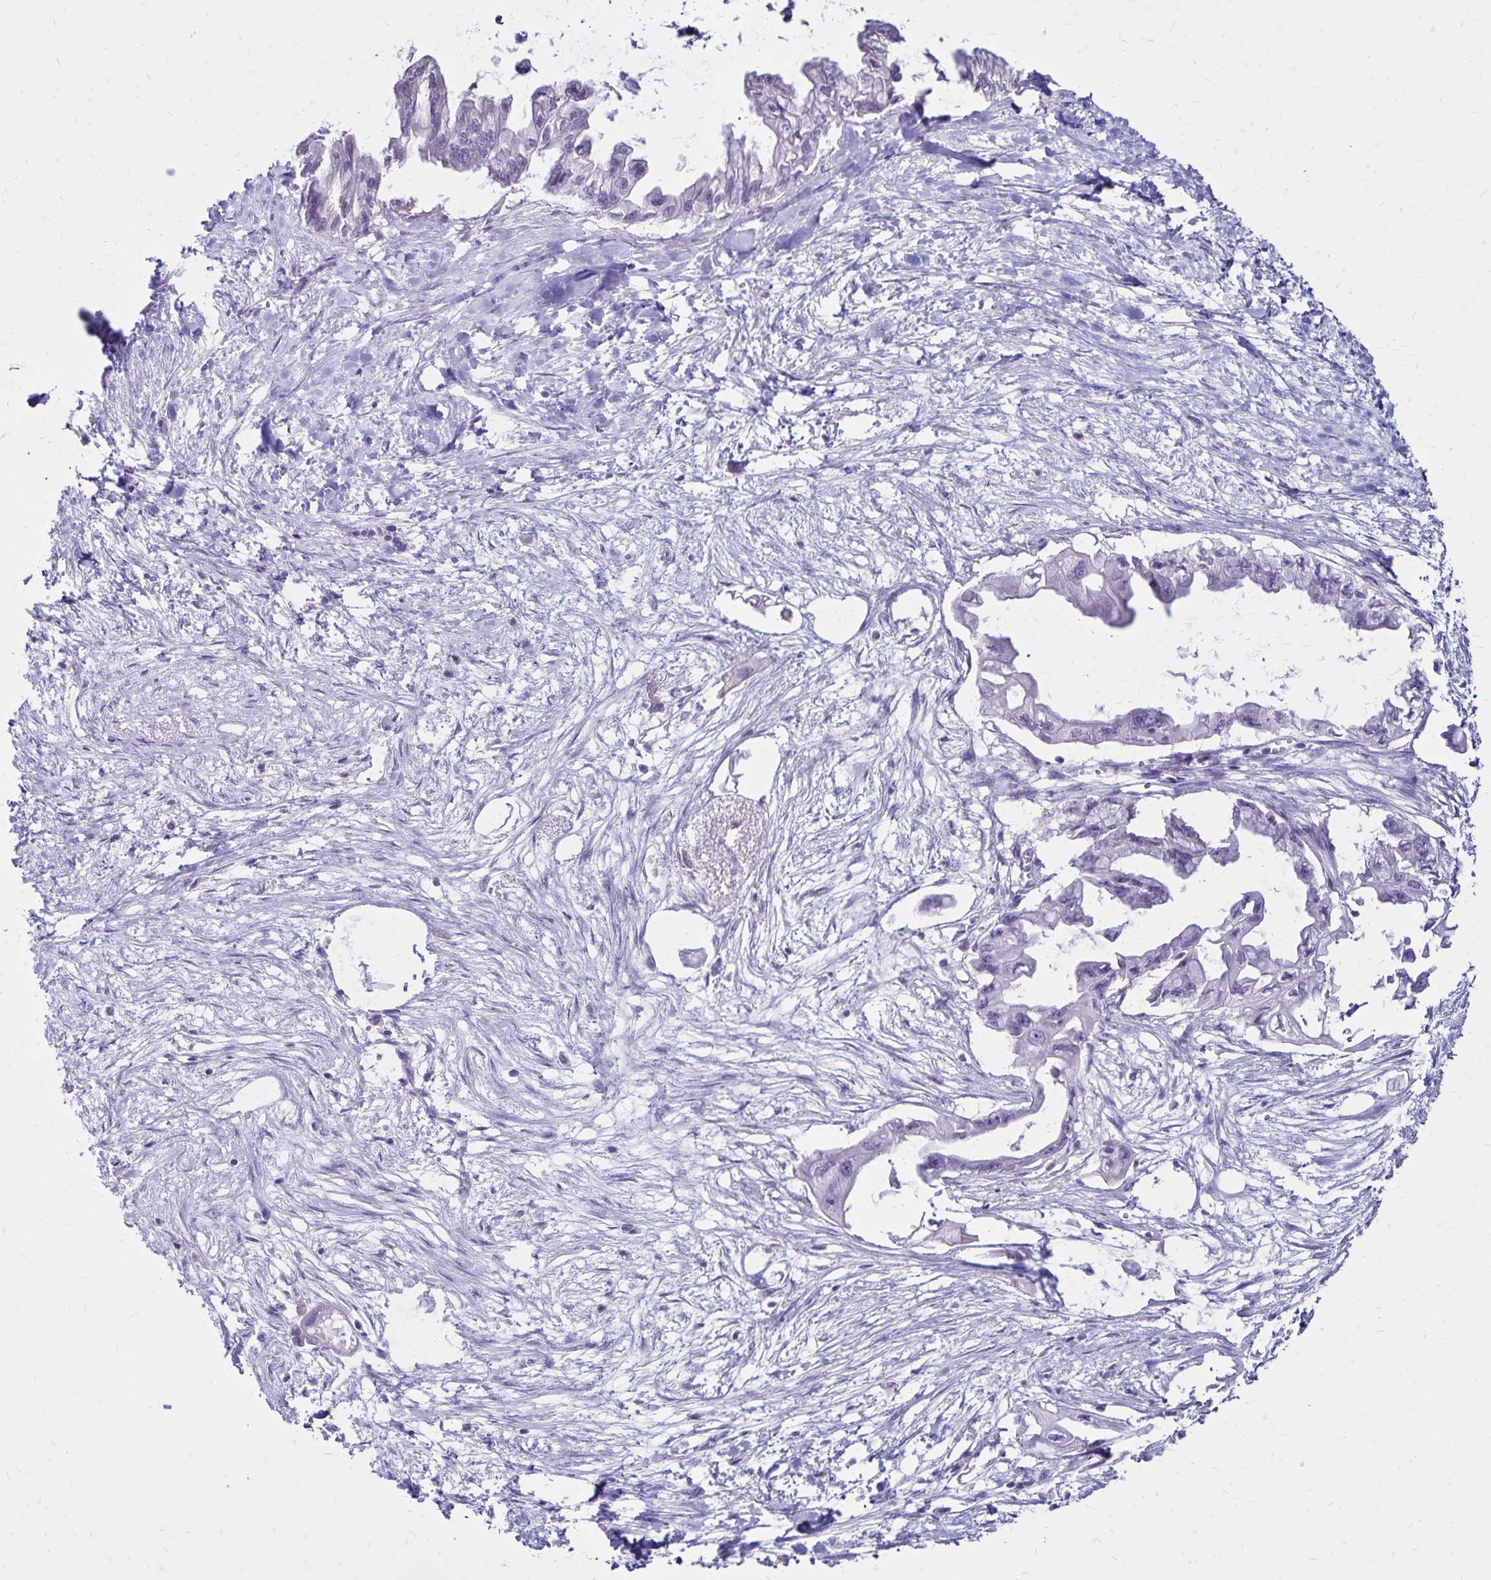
{"staining": {"intensity": "negative", "quantity": "none", "location": "none"}, "tissue": "pancreatic cancer", "cell_type": "Tumor cells", "image_type": "cancer", "snomed": [{"axis": "morphology", "description": "Adenocarcinoma, NOS"}, {"axis": "topography", "description": "Pancreas"}], "caption": "IHC histopathology image of neoplastic tissue: adenocarcinoma (pancreatic) stained with DAB (3,3'-diaminobenzidine) demonstrates no significant protein expression in tumor cells. (Brightfield microscopy of DAB immunohistochemistry (IHC) at high magnification).", "gene": "SH3GL3", "patient": {"sex": "male", "age": 61}}